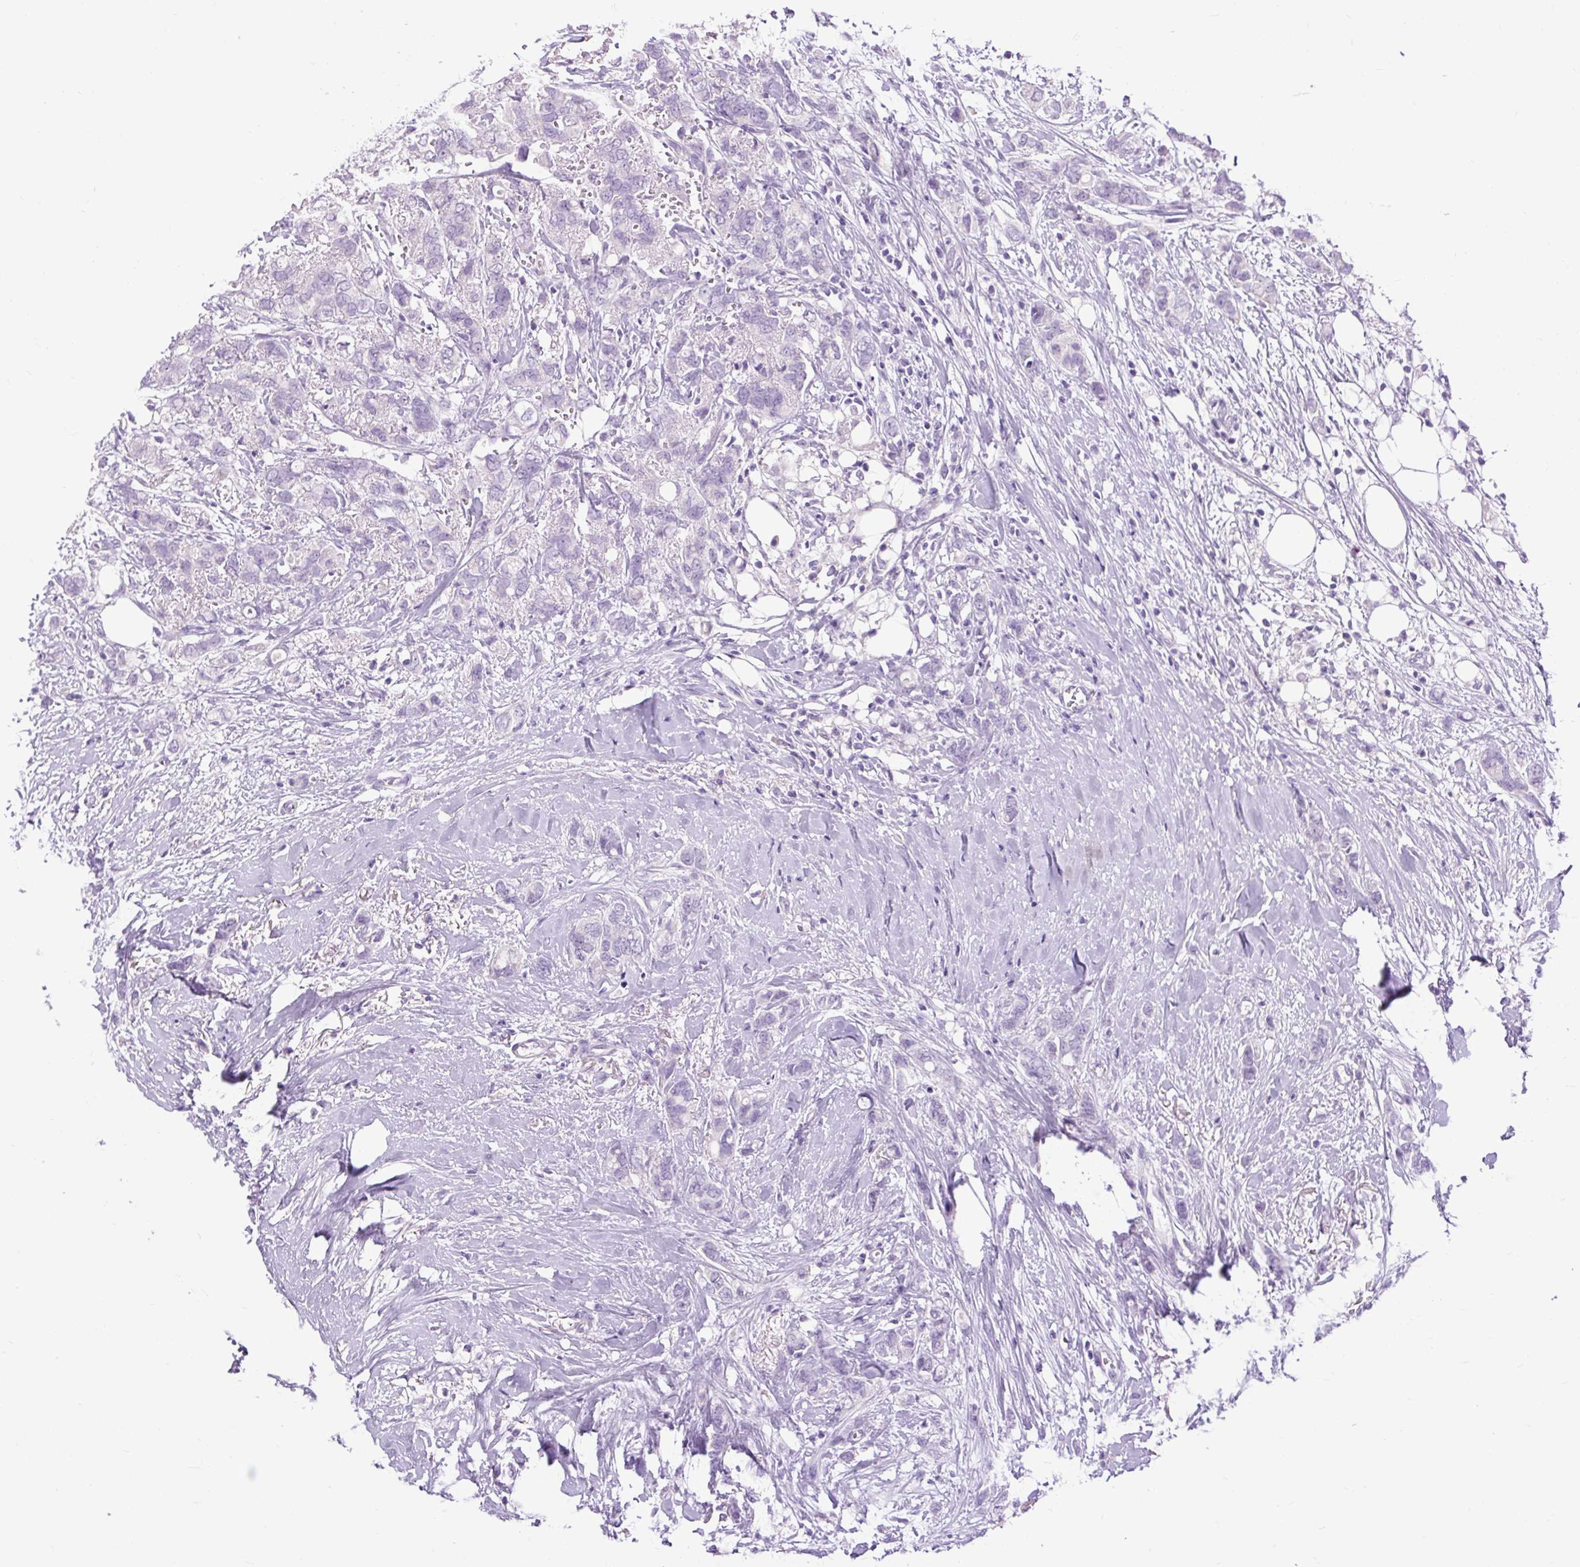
{"staining": {"intensity": "negative", "quantity": "none", "location": "none"}, "tissue": "breast cancer", "cell_type": "Tumor cells", "image_type": "cancer", "snomed": [{"axis": "morphology", "description": "Lobular carcinoma"}, {"axis": "topography", "description": "Breast"}], "caption": "Tumor cells are negative for protein expression in human breast cancer (lobular carcinoma).", "gene": "FABP7", "patient": {"sex": "female", "age": 91}}